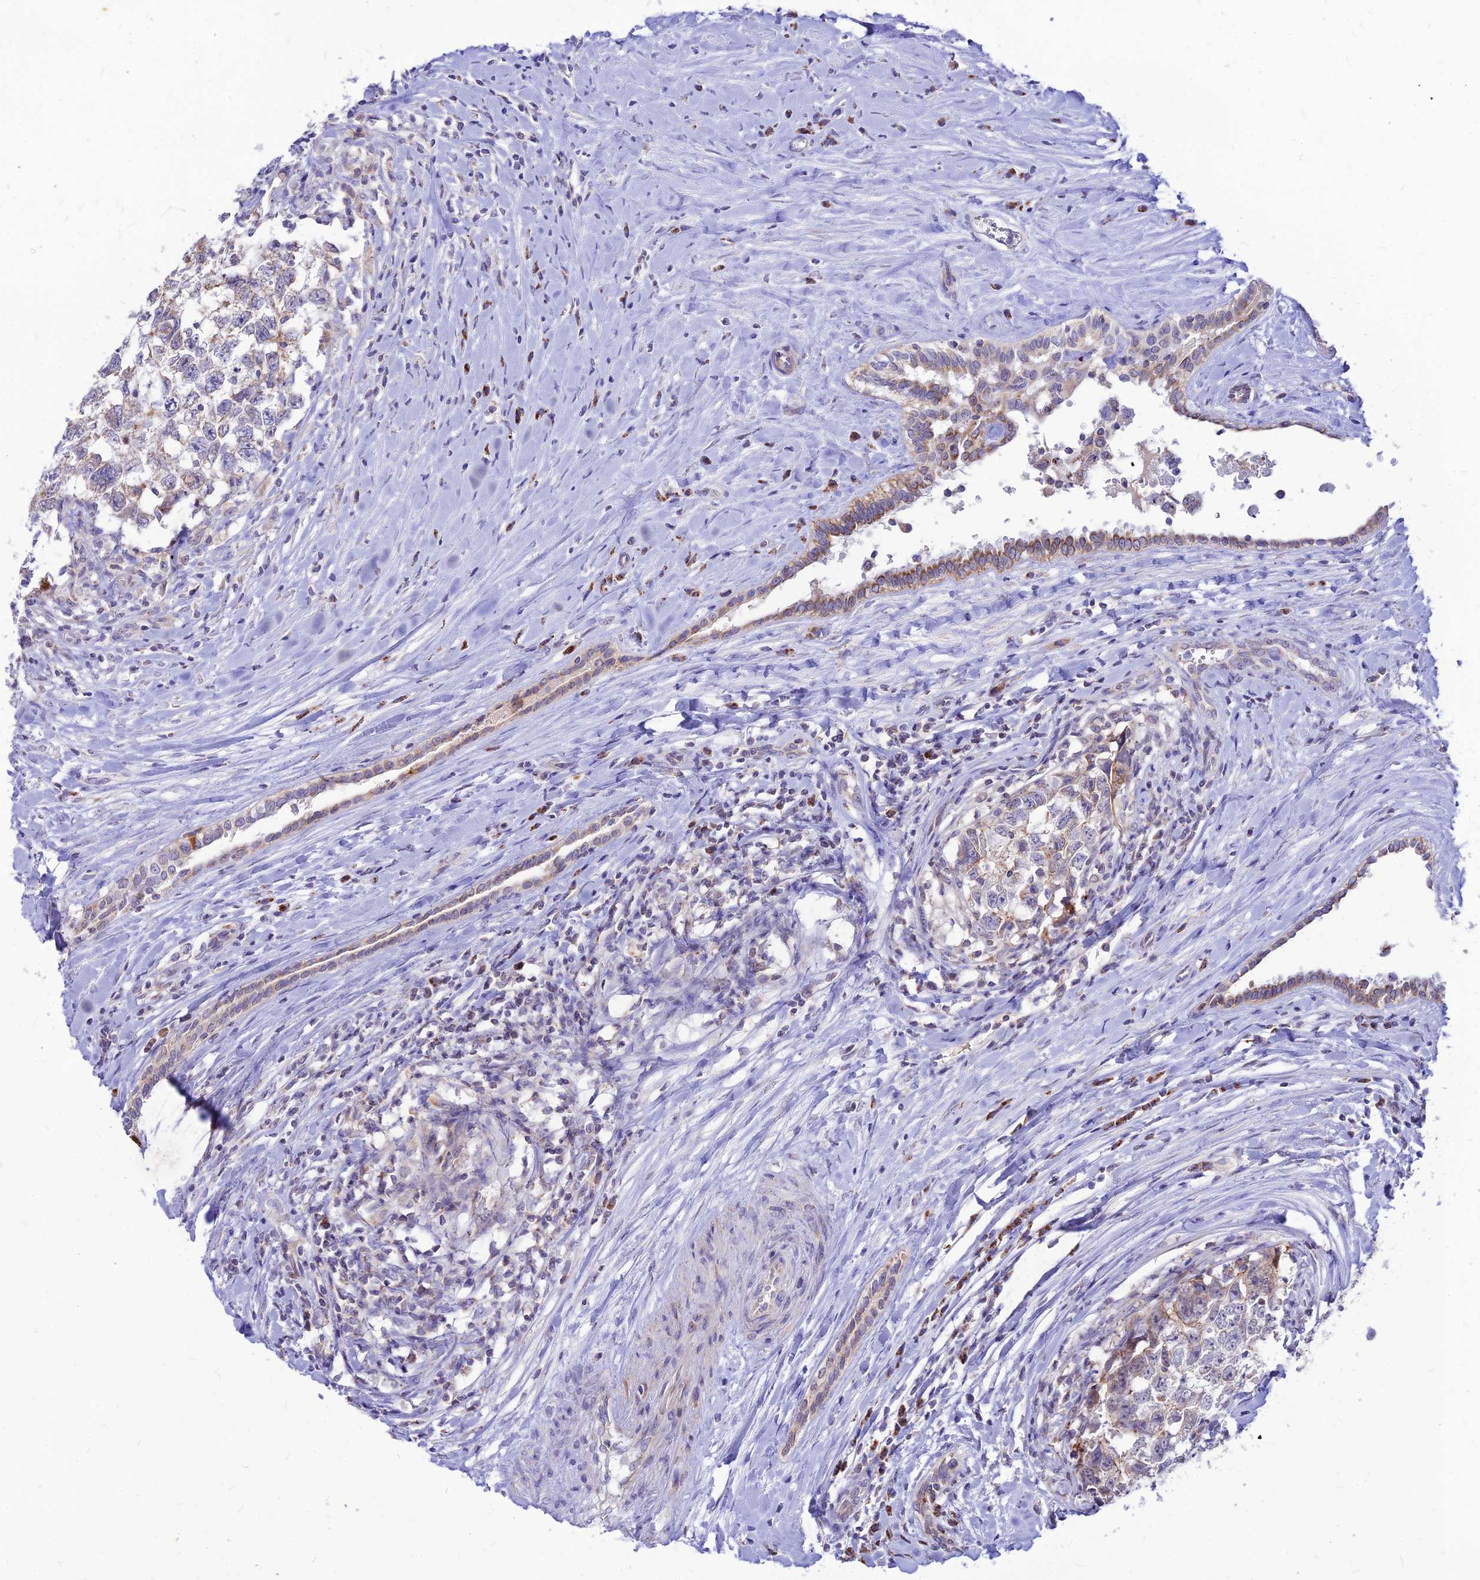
{"staining": {"intensity": "weak", "quantity": "<25%", "location": "cytoplasmic/membranous"}, "tissue": "testis cancer", "cell_type": "Tumor cells", "image_type": "cancer", "snomed": [{"axis": "morphology", "description": "Seminoma, NOS"}, {"axis": "morphology", "description": "Carcinoma, Embryonal, NOS"}, {"axis": "topography", "description": "Testis"}], "caption": "The photomicrograph displays no significant staining in tumor cells of testis cancer.", "gene": "ECI1", "patient": {"sex": "male", "age": 29}}